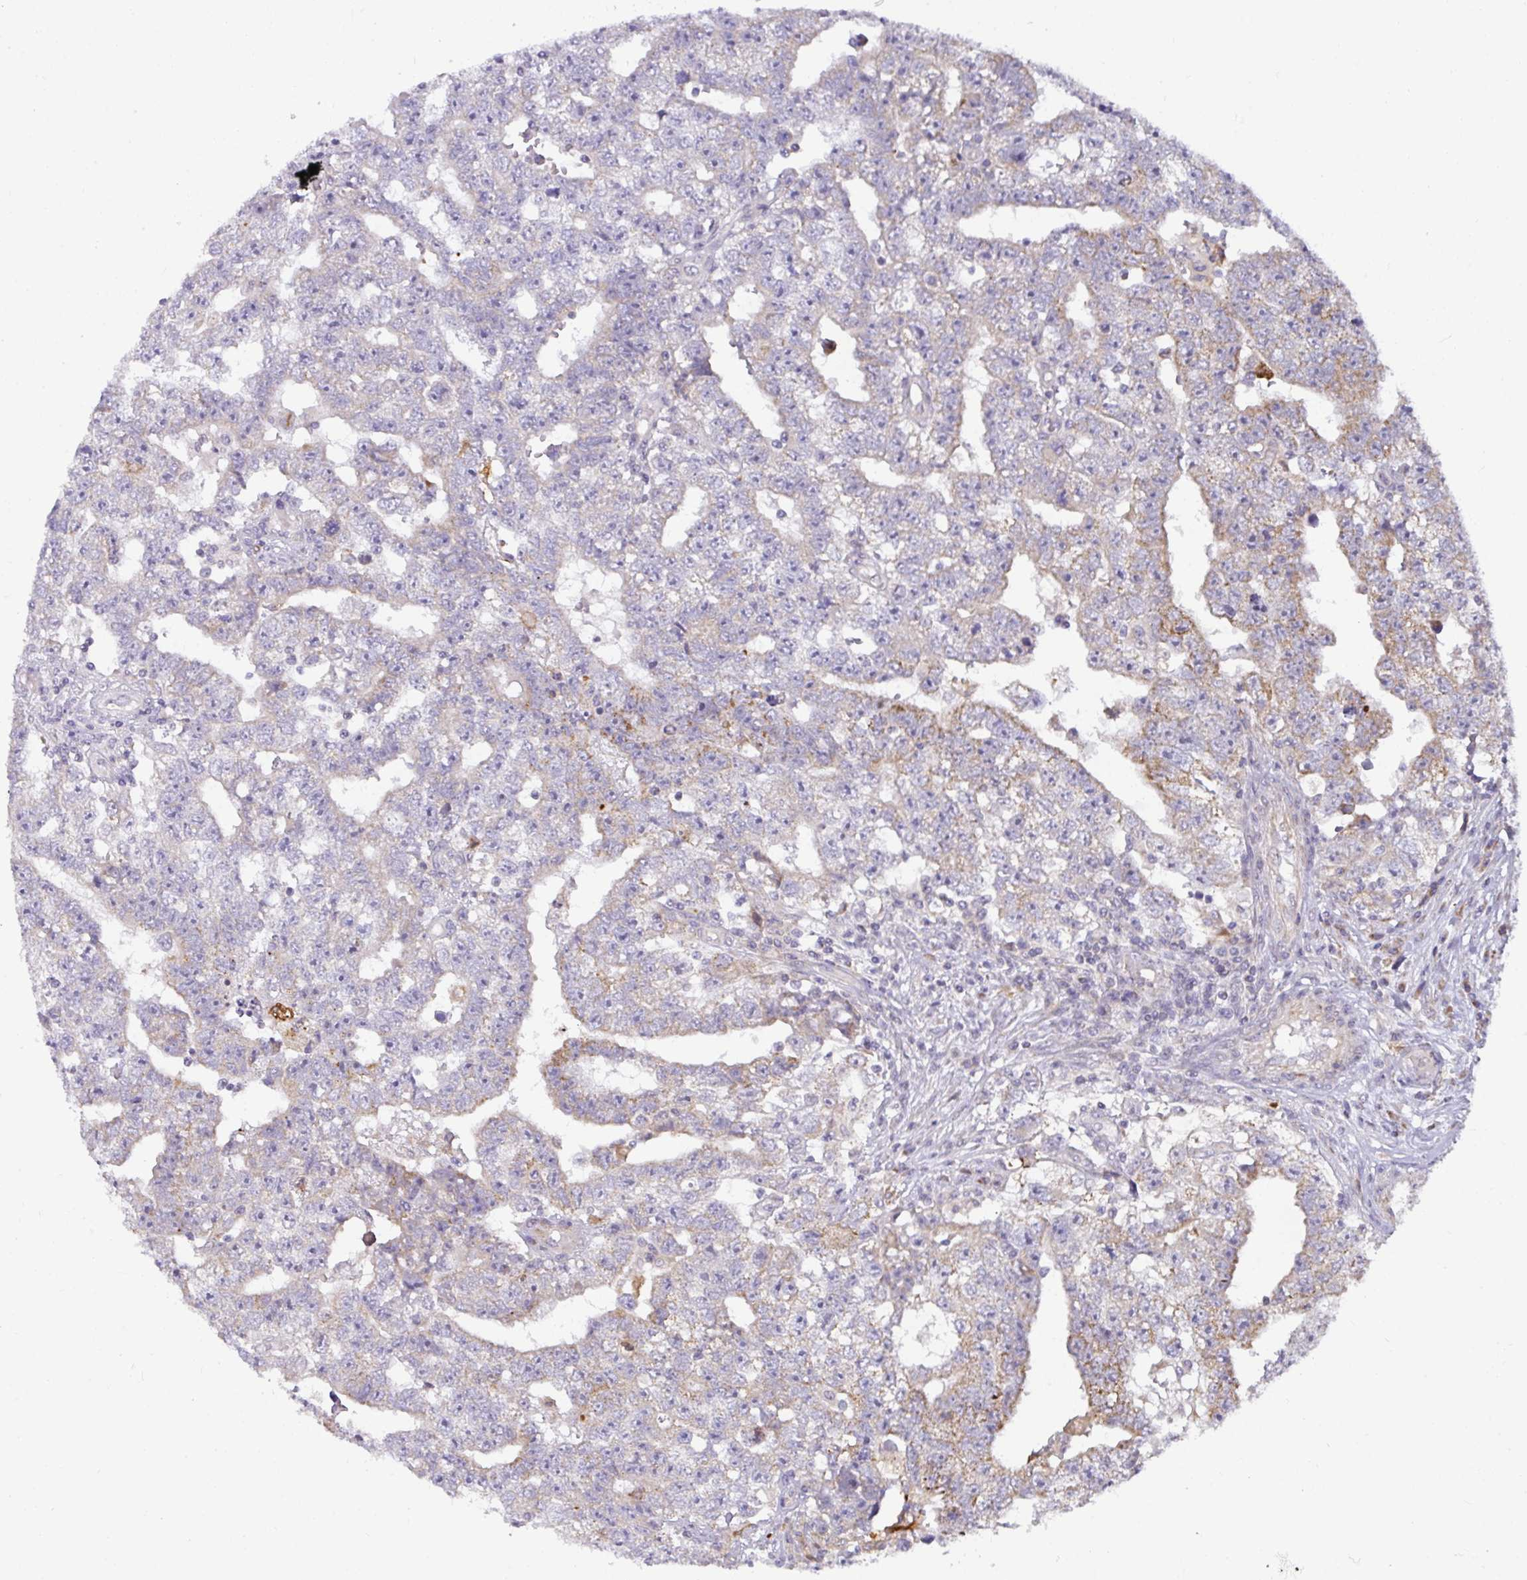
{"staining": {"intensity": "weak", "quantity": "25%-75%", "location": "cytoplasmic/membranous"}, "tissue": "testis cancer", "cell_type": "Tumor cells", "image_type": "cancer", "snomed": [{"axis": "morphology", "description": "Carcinoma, Embryonal, NOS"}, {"axis": "topography", "description": "Testis"}], "caption": "High-power microscopy captured an immunohistochemistry histopathology image of embryonal carcinoma (testis), revealing weak cytoplasmic/membranous positivity in approximately 25%-75% of tumor cells.", "gene": "SRRM4", "patient": {"sex": "male", "age": 25}}